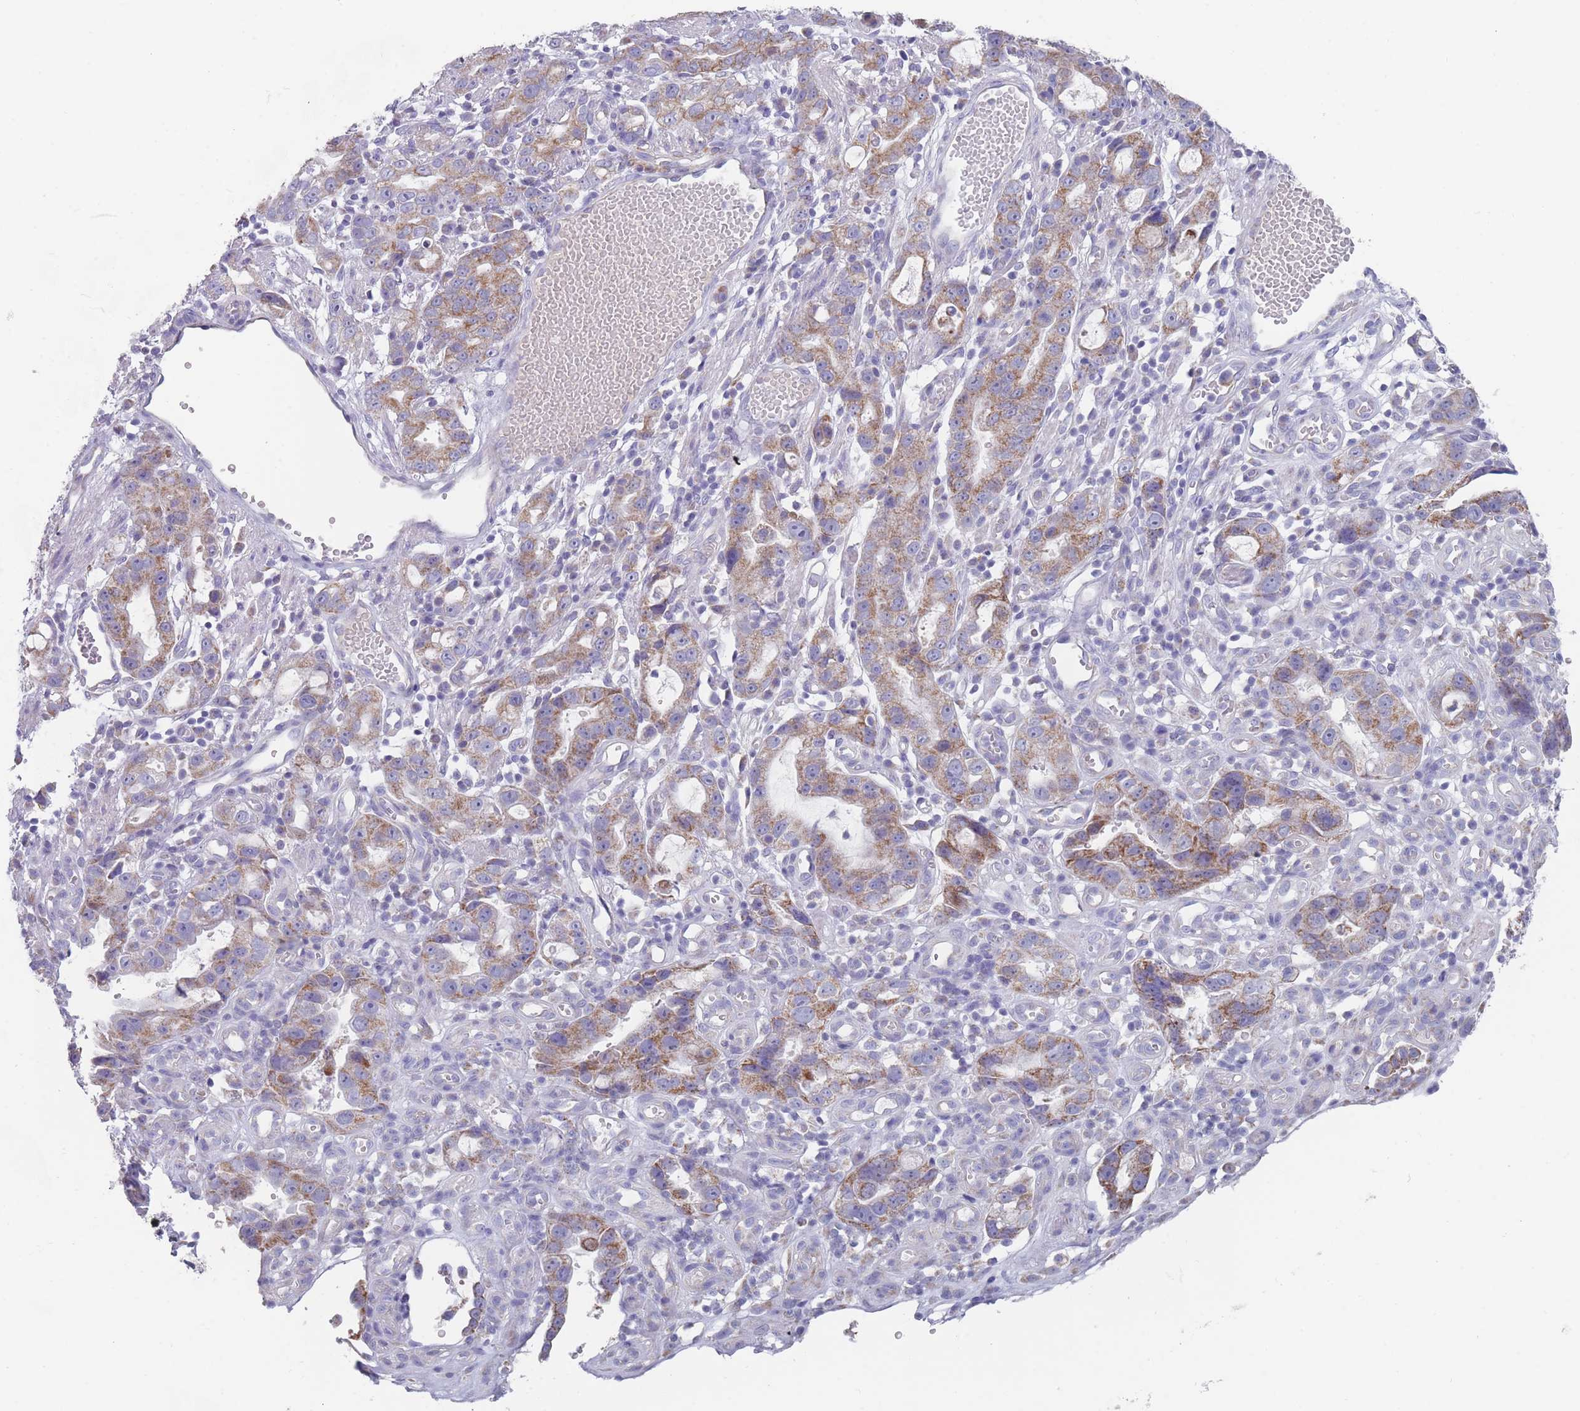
{"staining": {"intensity": "moderate", "quantity": ">75%", "location": "cytoplasmic/membranous"}, "tissue": "stomach cancer", "cell_type": "Tumor cells", "image_type": "cancer", "snomed": [{"axis": "morphology", "description": "Adenocarcinoma, NOS"}, {"axis": "topography", "description": "Stomach"}], "caption": "Protein analysis of adenocarcinoma (stomach) tissue demonstrates moderate cytoplasmic/membranous positivity in about >75% of tumor cells.", "gene": "MRPS14", "patient": {"sex": "male", "age": 55}}